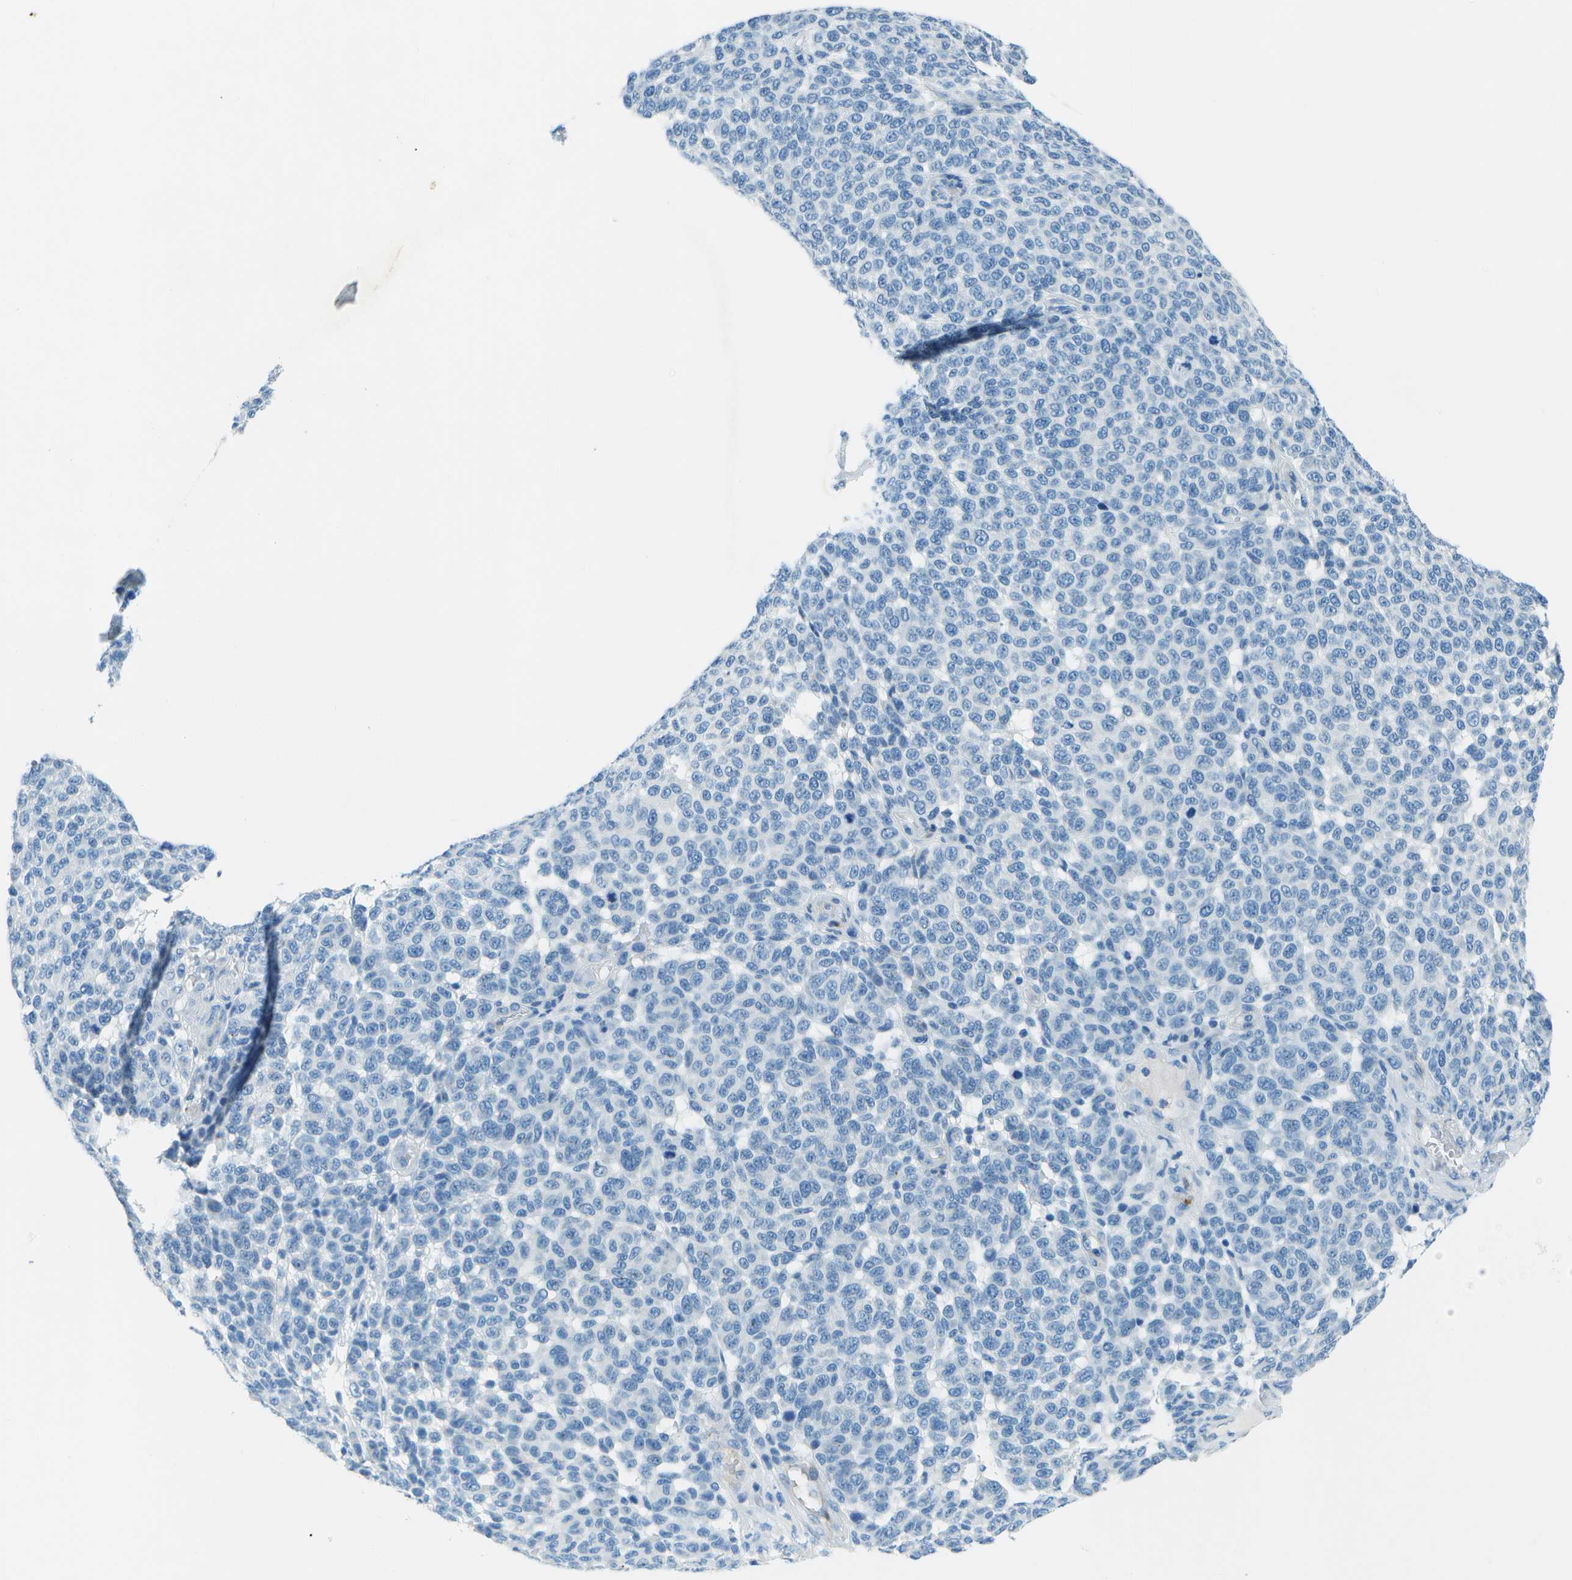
{"staining": {"intensity": "negative", "quantity": "none", "location": "none"}, "tissue": "melanoma", "cell_type": "Tumor cells", "image_type": "cancer", "snomed": [{"axis": "morphology", "description": "Malignant melanoma, NOS"}, {"axis": "topography", "description": "Skin"}], "caption": "High magnification brightfield microscopy of melanoma stained with DAB (brown) and counterstained with hematoxylin (blue): tumor cells show no significant staining.", "gene": "SLC16A10", "patient": {"sex": "male", "age": 59}}